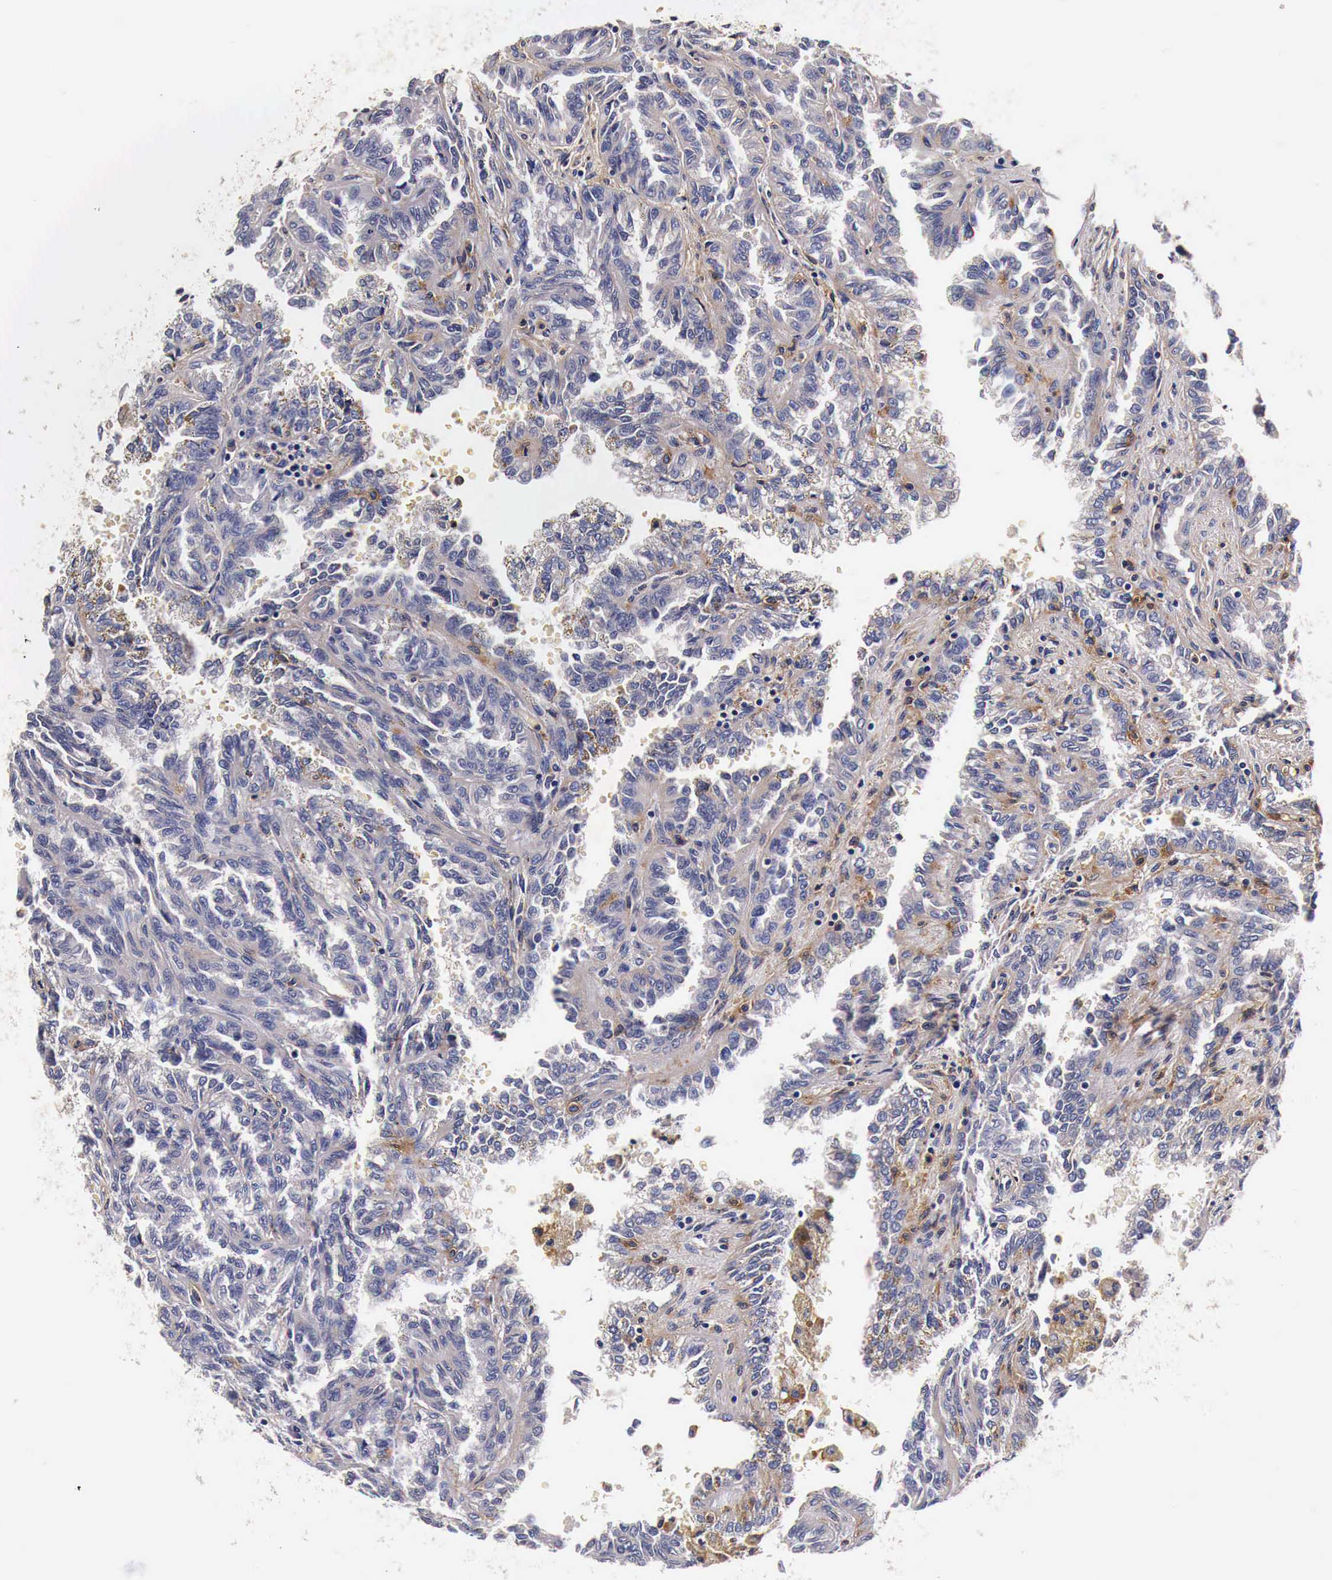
{"staining": {"intensity": "negative", "quantity": "none", "location": "none"}, "tissue": "renal cancer", "cell_type": "Tumor cells", "image_type": "cancer", "snomed": [{"axis": "morphology", "description": "Inflammation, NOS"}, {"axis": "morphology", "description": "Adenocarcinoma, NOS"}, {"axis": "topography", "description": "Kidney"}], "caption": "Adenocarcinoma (renal) was stained to show a protein in brown. There is no significant expression in tumor cells.", "gene": "RP2", "patient": {"sex": "male", "age": 68}}